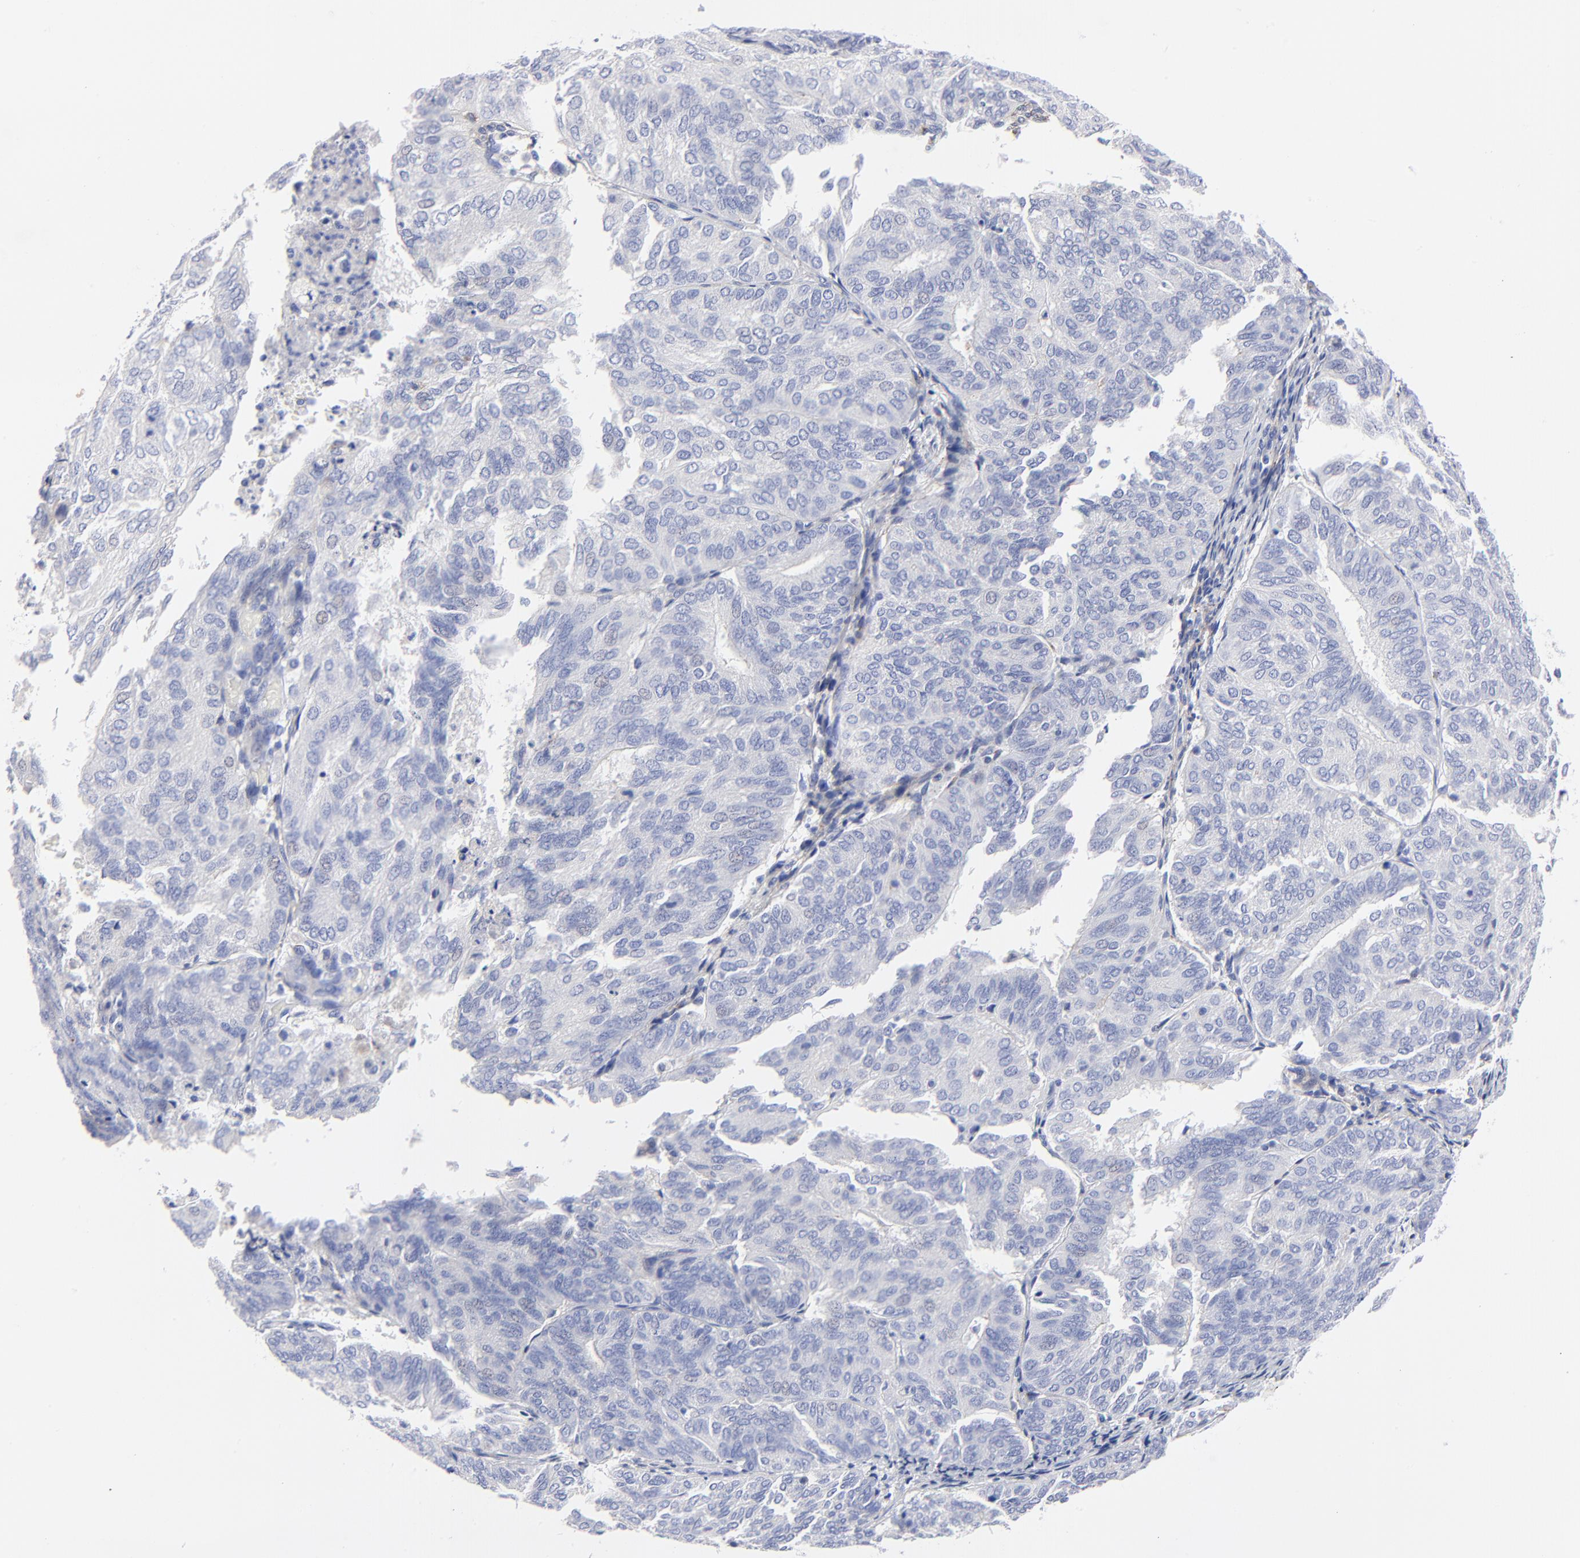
{"staining": {"intensity": "negative", "quantity": "none", "location": "none"}, "tissue": "endometrial cancer", "cell_type": "Tumor cells", "image_type": "cancer", "snomed": [{"axis": "morphology", "description": "Adenocarcinoma, NOS"}, {"axis": "topography", "description": "Endometrium"}], "caption": "This image is of endometrial cancer stained with immunohistochemistry to label a protein in brown with the nuclei are counter-stained blue. There is no positivity in tumor cells.", "gene": "FBLN2", "patient": {"sex": "female", "age": 59}}